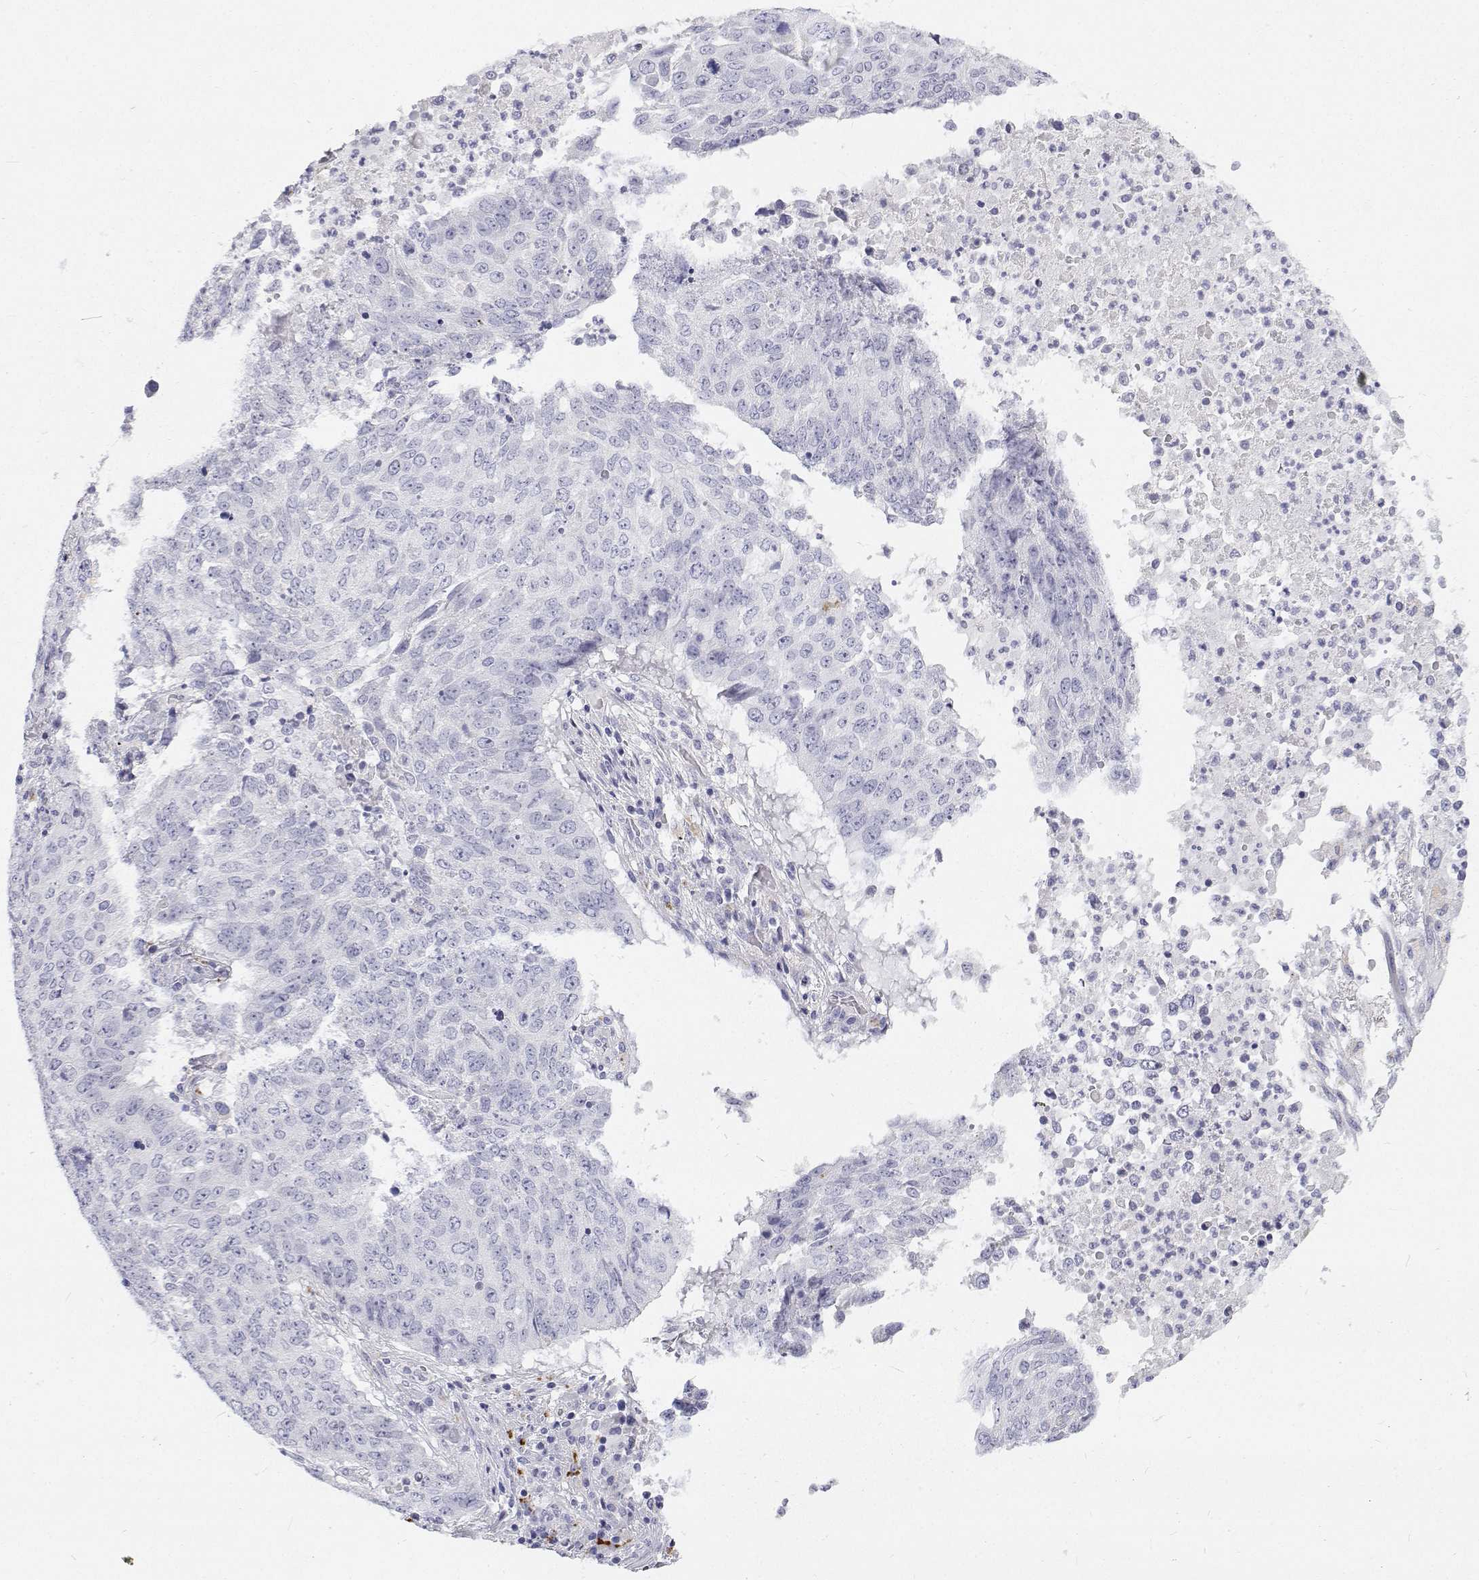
{"staining": {"intensity": "negative", "quantity": "none", "location": "none"}, "tissue": "lung cancer", "cell_type": "Tumor cells", "image_type": "cancer", "snomed": [{"axis": "morphology", "description": "Normal tissue, NOS"}, {"axis": "morphology", "description": "Squamous cell carcinoma, NOS"}, {"axis": "topography", "description": "Bronchus"}, {"axis": "topography", "description": "Lung"}], "caption": "Tumor cells show no significant protein staining in lung cancer. (DAB (3,3'-diaminobenzidine) IHC, high magnification).", "gene": "NCR2", "patient": {"sex": "male", "age": 64}}